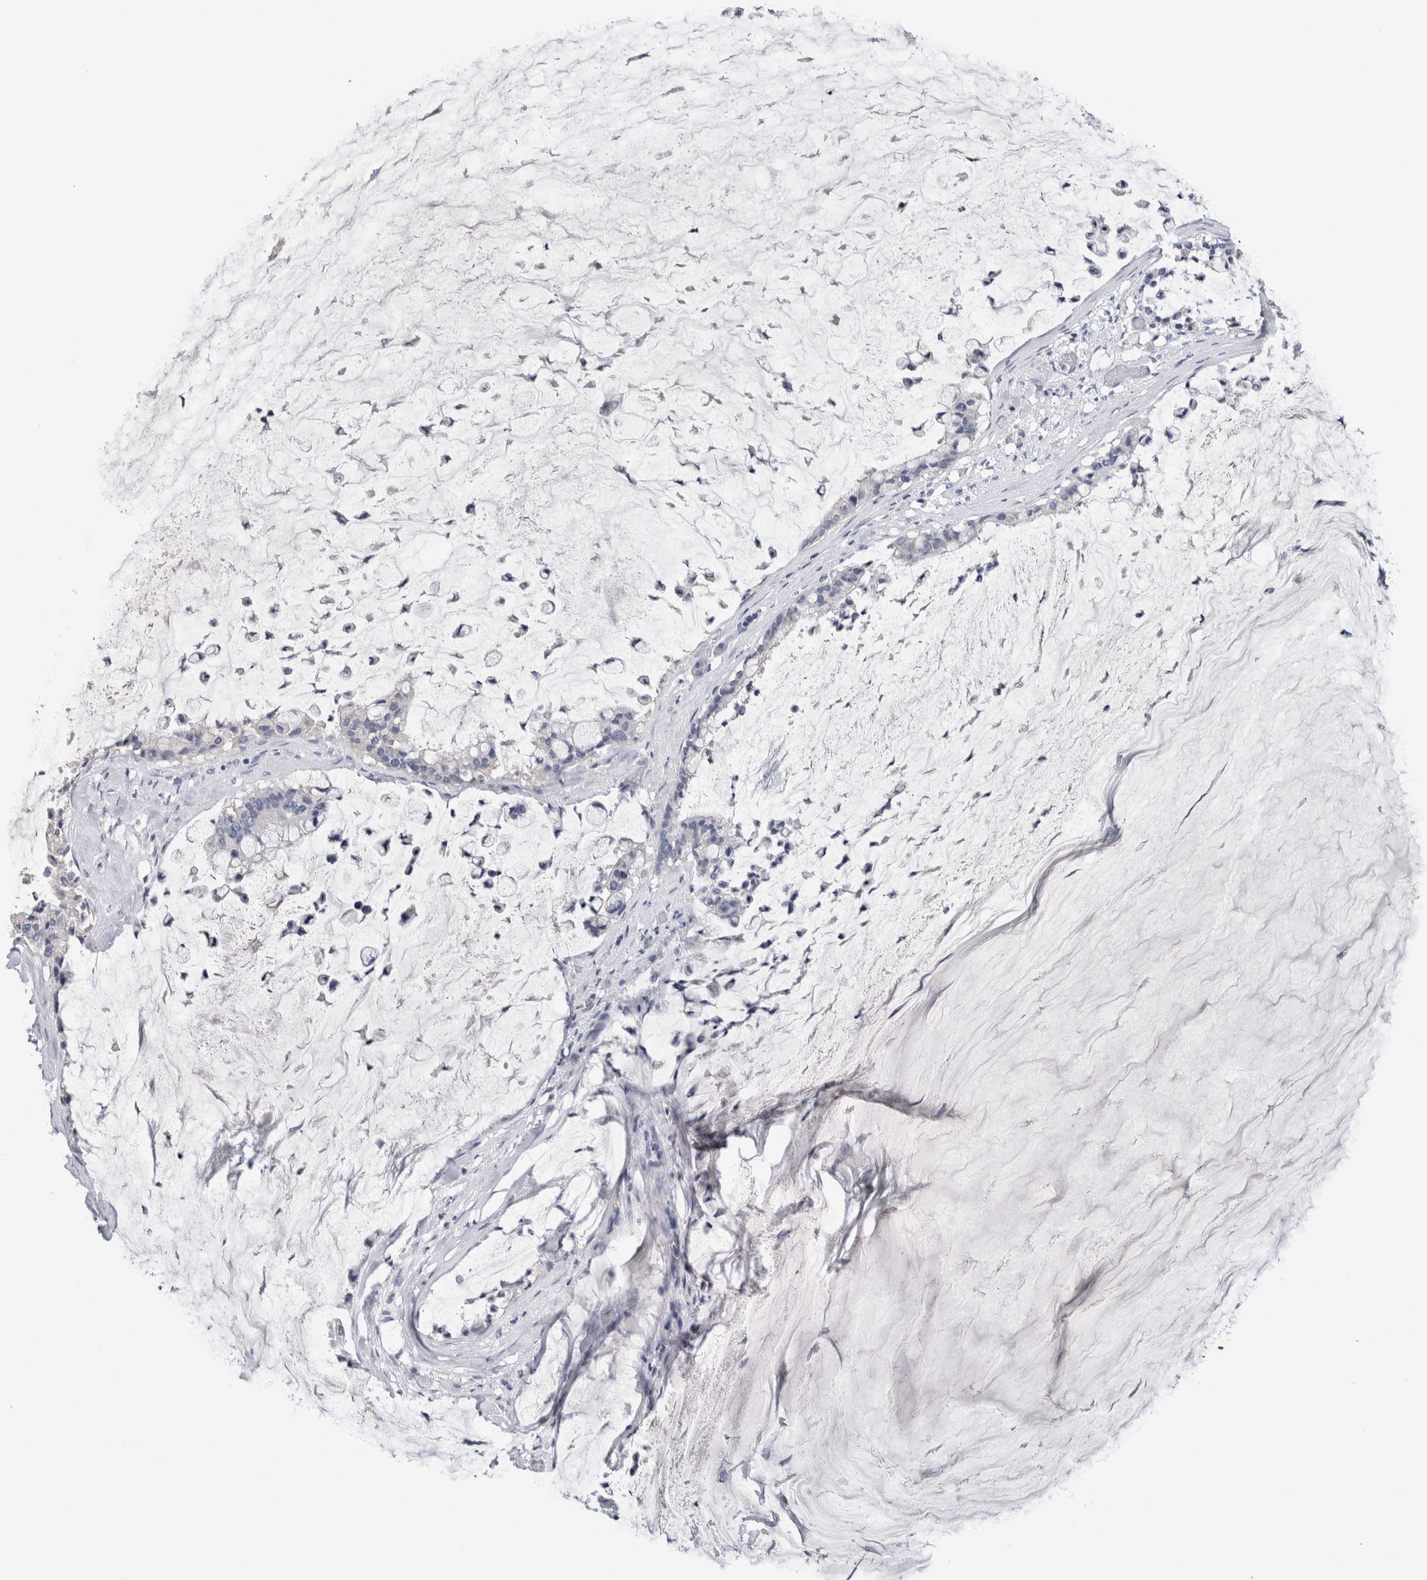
{"staining": {"intensity": "negative", "quantity": "none", "location": "none"}, "tissue": "pancreatic cancer", "cell_type": "Tumor cells", "image_type": "cancer", "snomed": [{"axis": "morphology", "description": "Adenocarcinoma, NOS"}, {"axis": "topography", "description": "Pancreas"}], "caption": "Image shows no protein positivity in tumor cells of adenocarcinoma (pancreatic) tissue. (Brightfield microscopy of DAB (3,3'-diaminobenzidine) immunohistochemistry at high magnification).", "gene": "FABP4", "patient": {"sex": "male", "age": 41}}